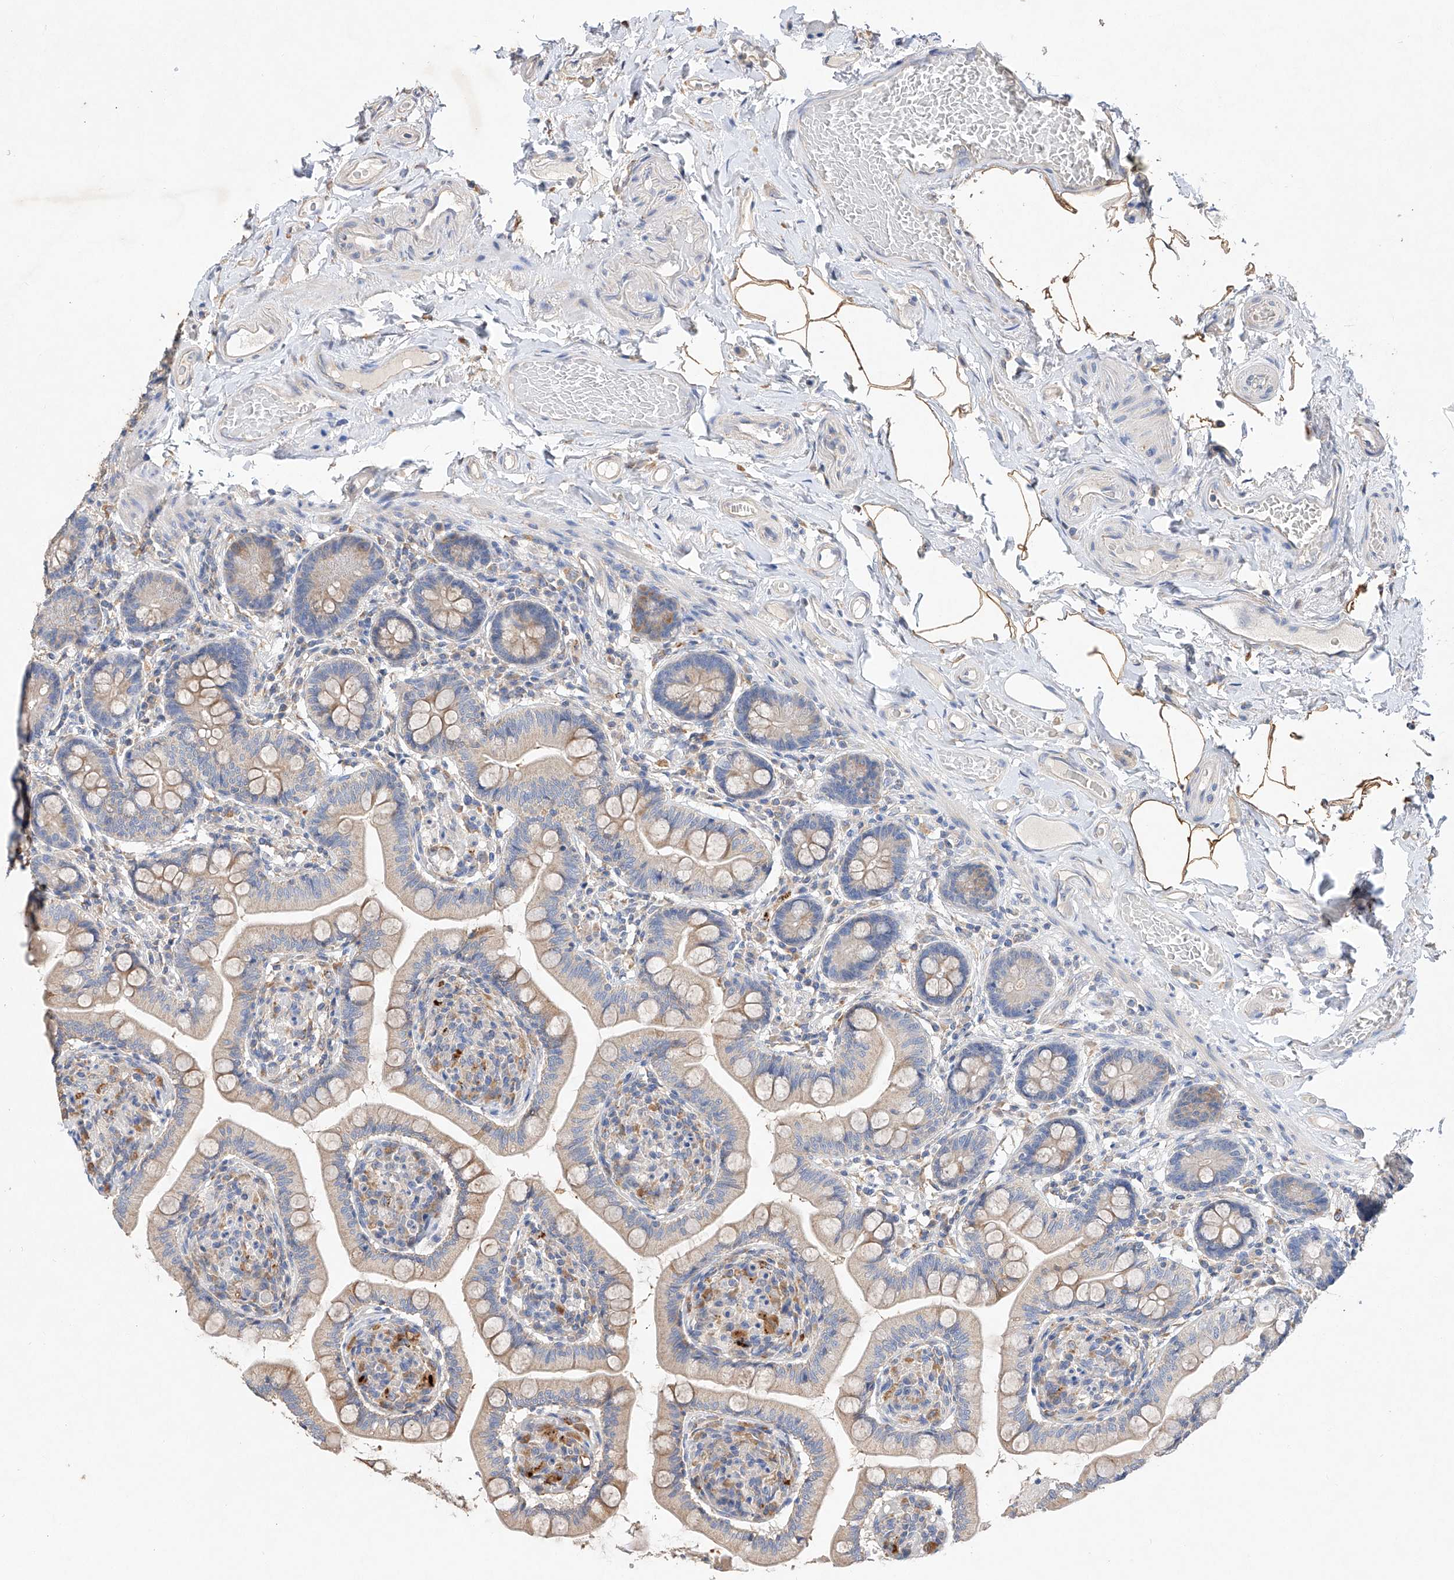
{"staining": {"intensity": "moderate", "quantity": "25%-75%", "location": "cytoplasmic/membranous"}, "tissue": "small intestine", "cell_type": "Glandular cells", "image_type": "normal", "snomed": [{"axis": "morphology", "description": "Normal tissue, NOS"}, {"axis": "topography", "description": "Small intestine"}], "caption": "Small intestine stained with DAB IHC shows medium levels of moderate cytoplasmic/membranous staining in approximately 25%-75% of glandular cells.", "gene": "AMD1", "patient": {"sex": "female", "age": 64}}